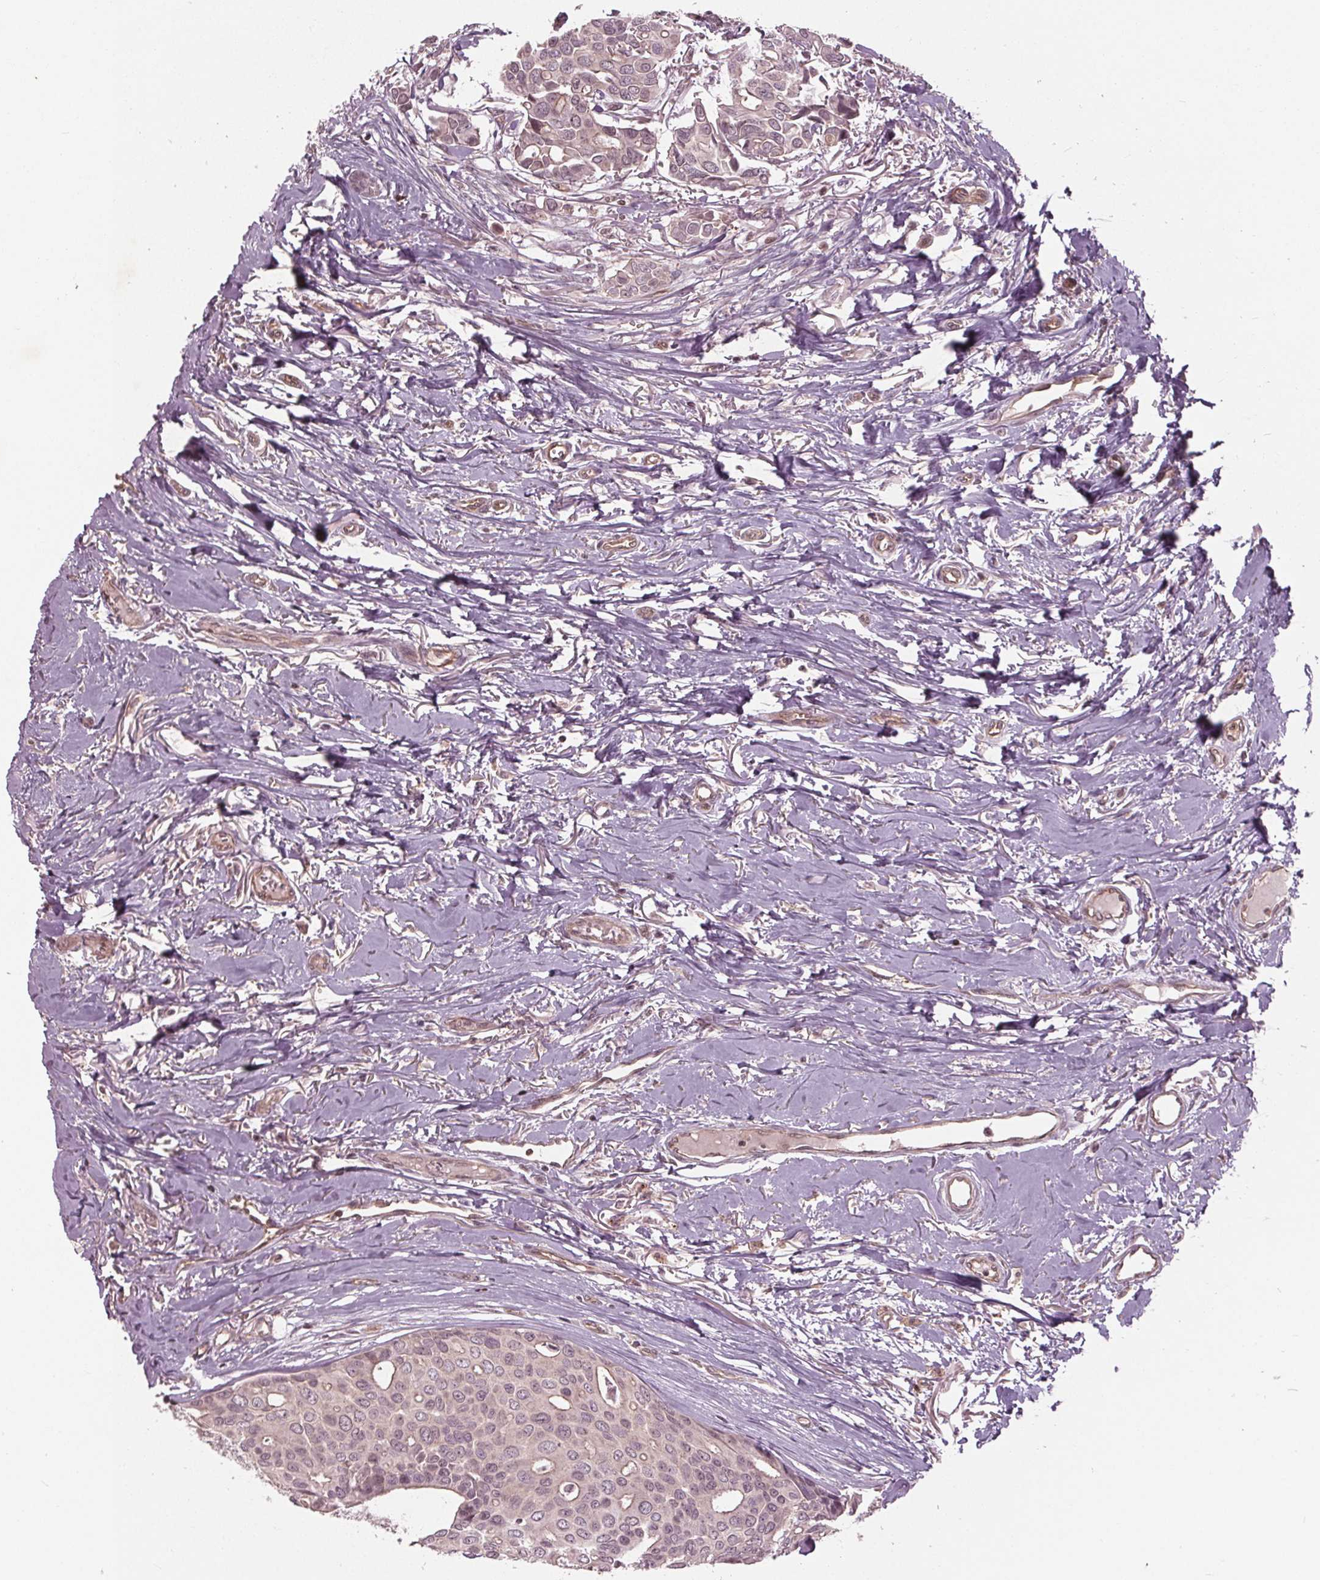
{"staining": {"intensity": "negative", "quantity": "none", "location": "none"}, "tissue": "breast cancer", "cell_type": "Tumor cells", "image_type": "cancer", "snomed": [{"axis": "morphology", "description": "Duct carcinoma"}, {"axis": "topography", "description": "Breast"}], "caption": "Human breast cancer (intraductal carcinoma) stained for a protein using immunohistochemistry (IHC) exhibits no expression in tumor cells.", "gene": "BTBD1", "patient": {"sex": "female", "age": 54}}